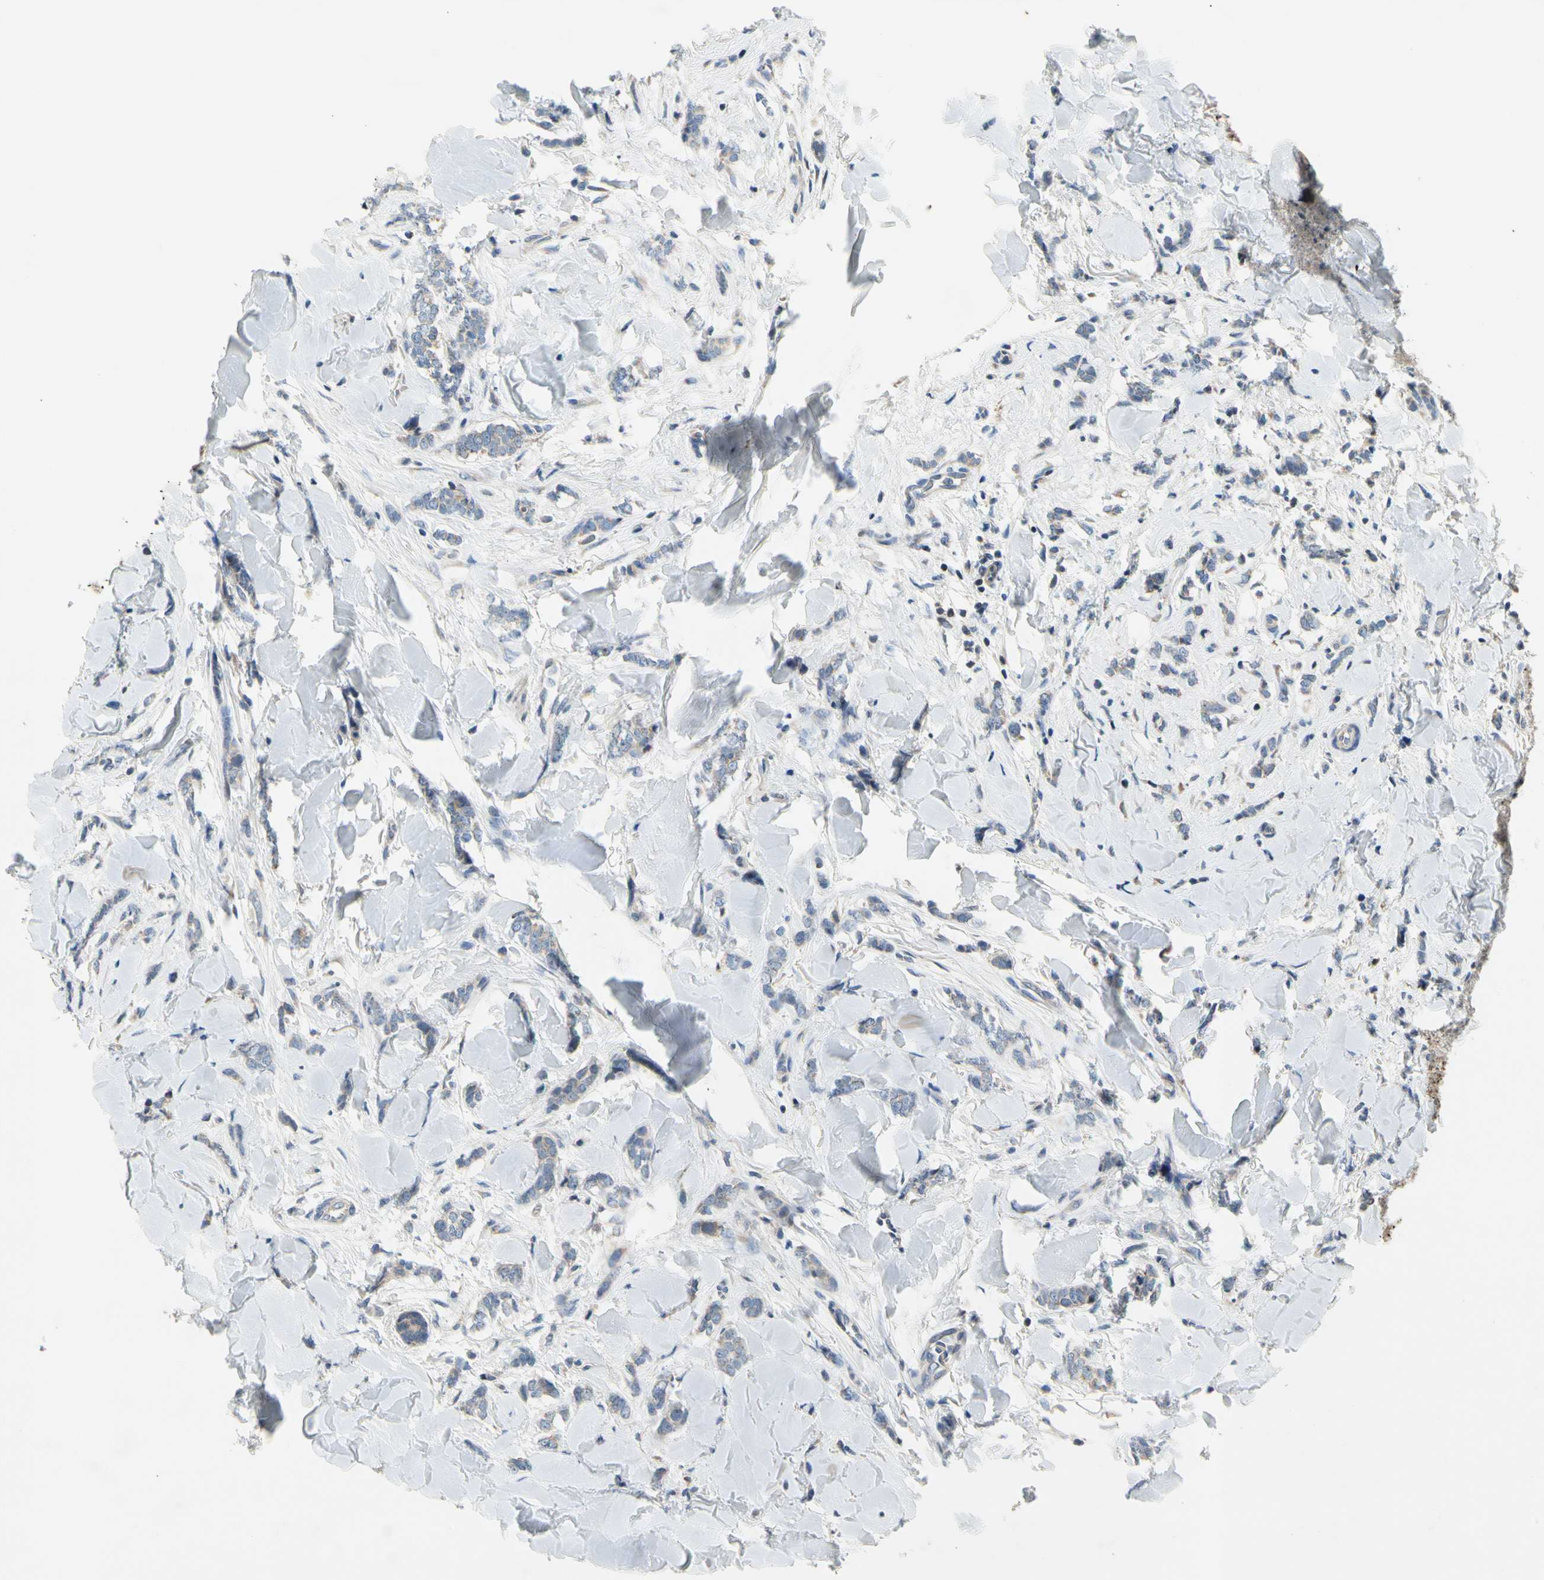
{"staining": {"intensity": "negative", "quantity": "none", "location": "none"}, "tissue": "breast cancer", "cell_type": "Tumor cells", "image_type": "cancer", "snomed": [{"axis": "morphology", "description": "Lobular carcinoma"}, {"axis": "topography", "description": "Skin"}, {"axis": "topography", "description": "Breast"}], "caption": "An image of breast lobular carcinoma stained for a protein displays no brown staining in tumor cells. (DAB IHC with hematoxylin counter stain).", "gene": "SOX30", "patient": {"sex": "female", "age": 46}}